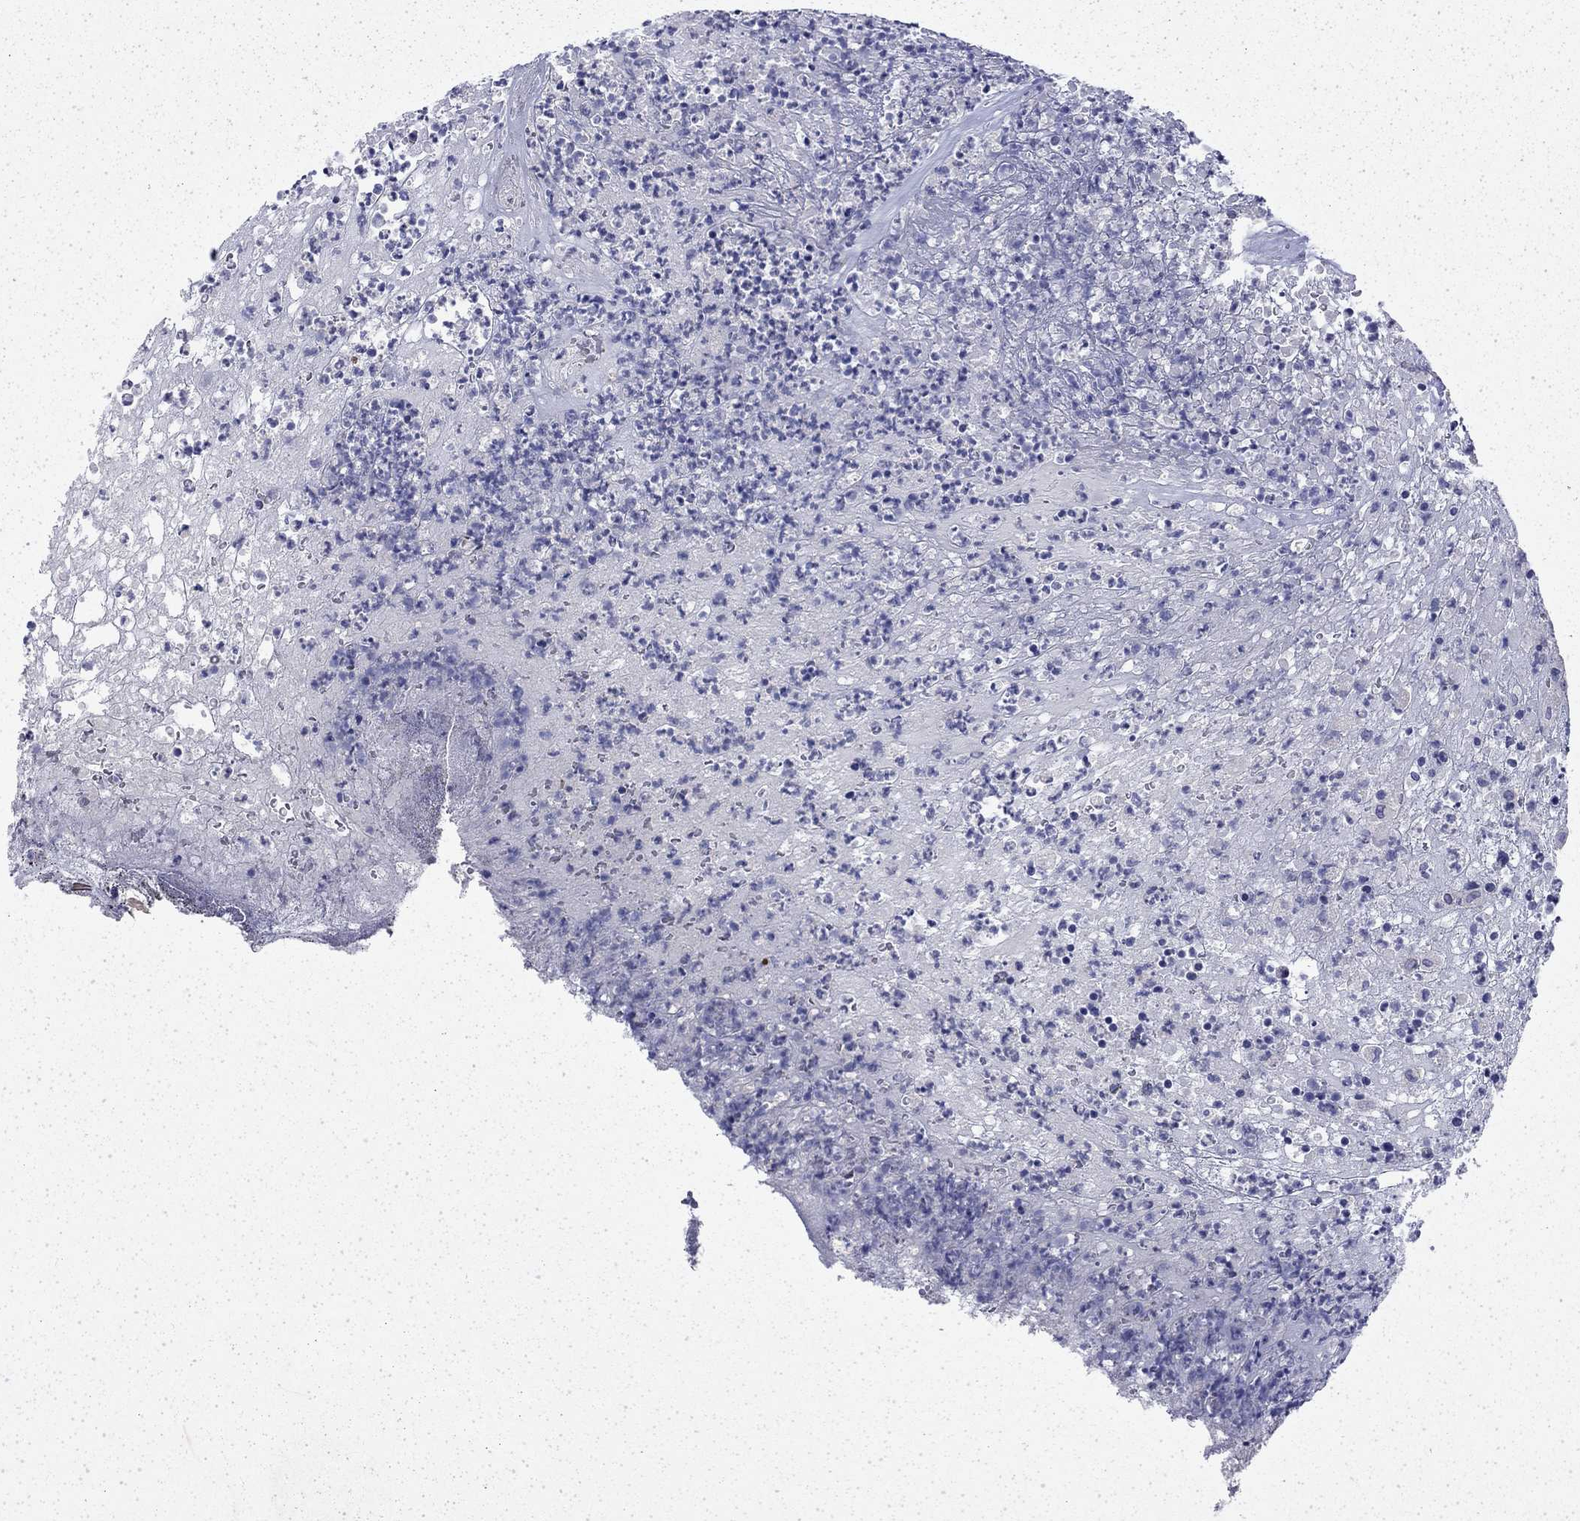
{"staining": {"intensity": "negative", "quantity": "none", "location": "none"}, "tissue": "colorectal cancer", "cell_type": "Tumor cells", "image_type": "cancer", "snomed": [{"axis": "morphology", "description": "Adenocarcinoma, NOS"}, {"axis": "topography", "description": "Colon"}], "caption": "Human colorectal cancer (adenocarcinoma) stained for a protein using immunohistochemistry (IHC) reveals no positivity in tumor cells.", "gene": "ENPP6", "patient": {"sex": "female", "age": 75}}